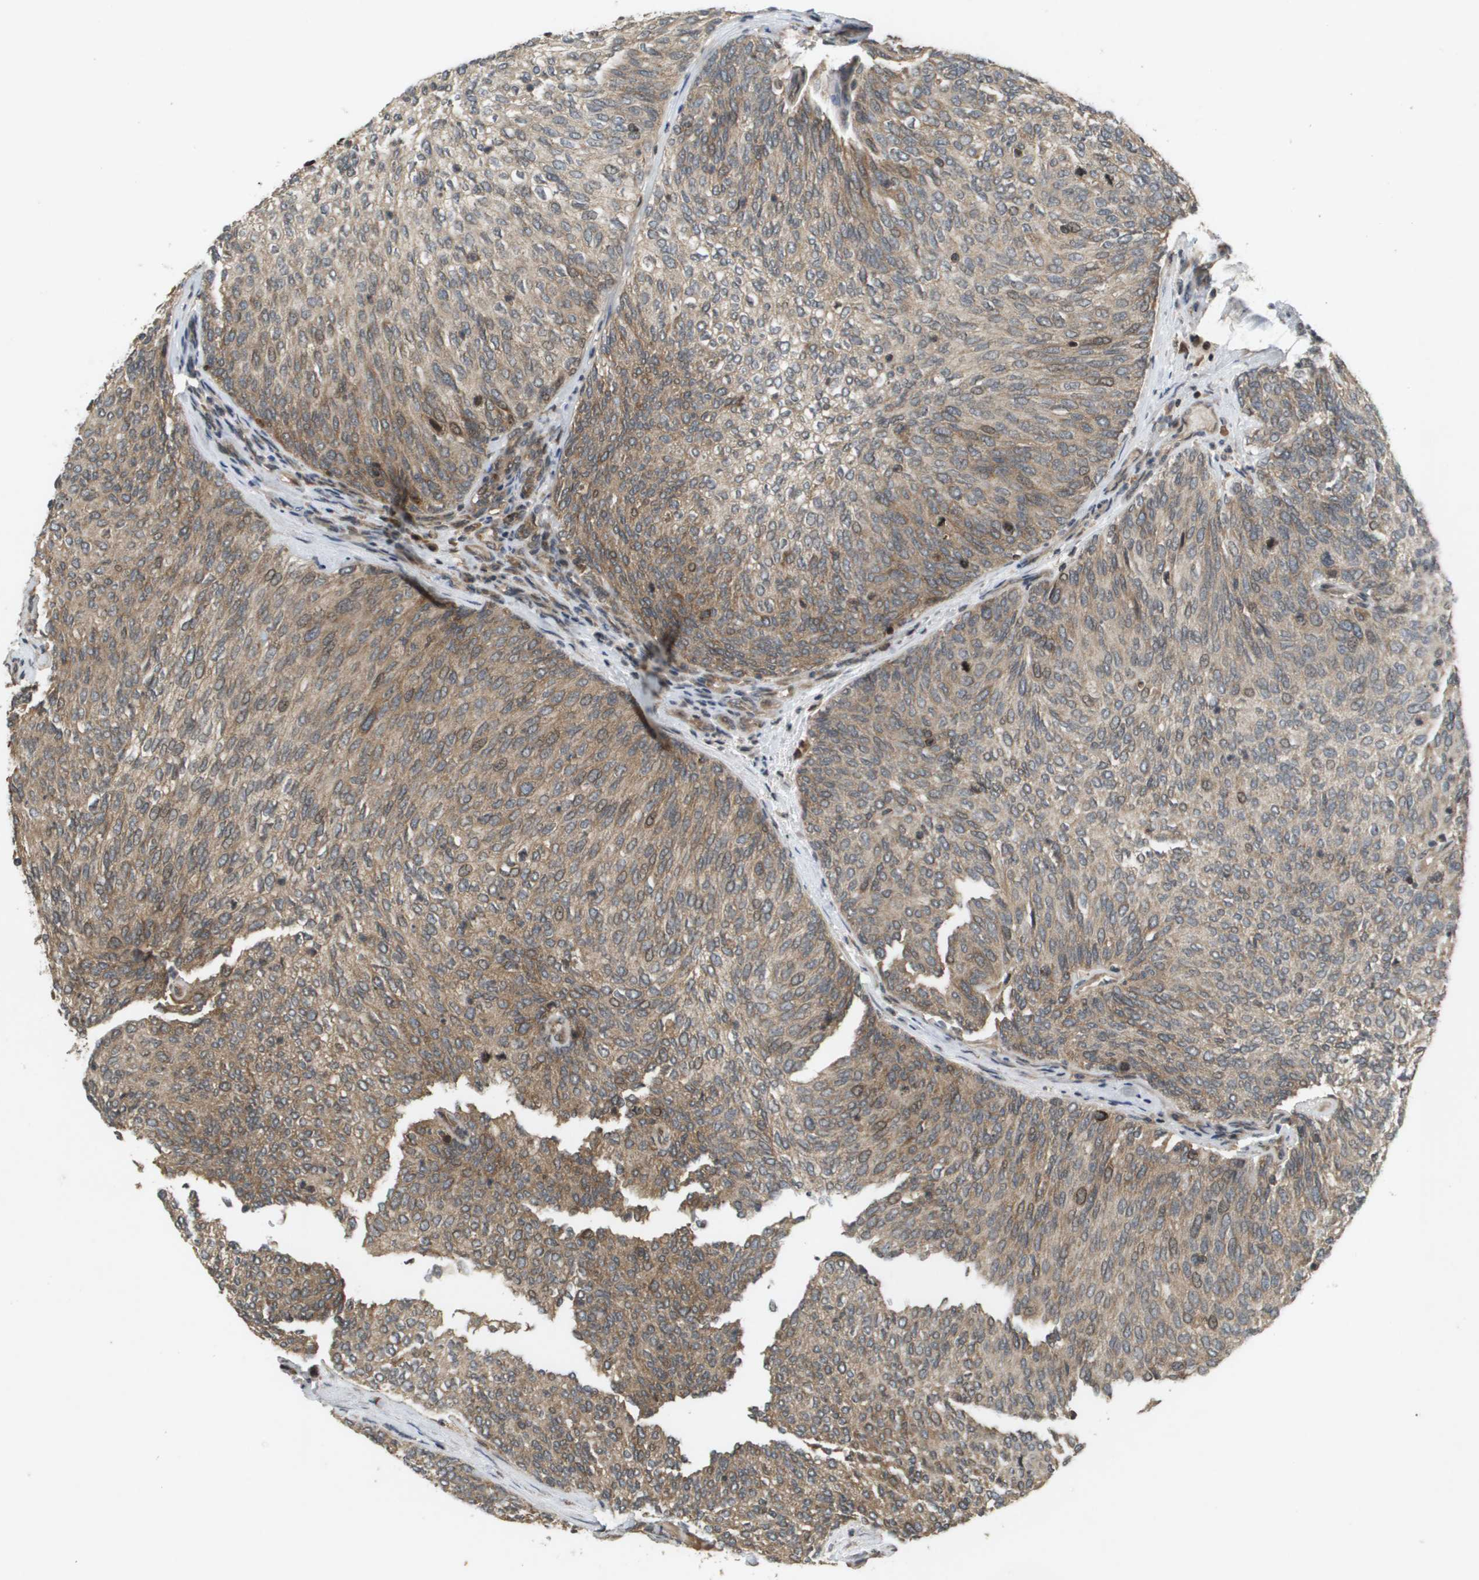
{"staining": {"intensity": "moderate", "quantity": ">75%", "location": "cytoplasmic/membranous"}, "tissue": "urothelial cancer", "cell_type": "Tumor cells", "image_type": "cancer", "snomed": [{"axis": "morphology", "description": "Urothelial carcinoma, Low grade"}, {"axis": "topography", "description": "Urinary bladder"}], "caption": "This is a photomicrograph of immunohistochemistry staining of urothelial carcinoma (low-grade), which shows moderate positivity in the cytoplasmic/membranous of tumor cells.", "gene": "KIF11", "patient": {"sex": "female", "age": 79}}